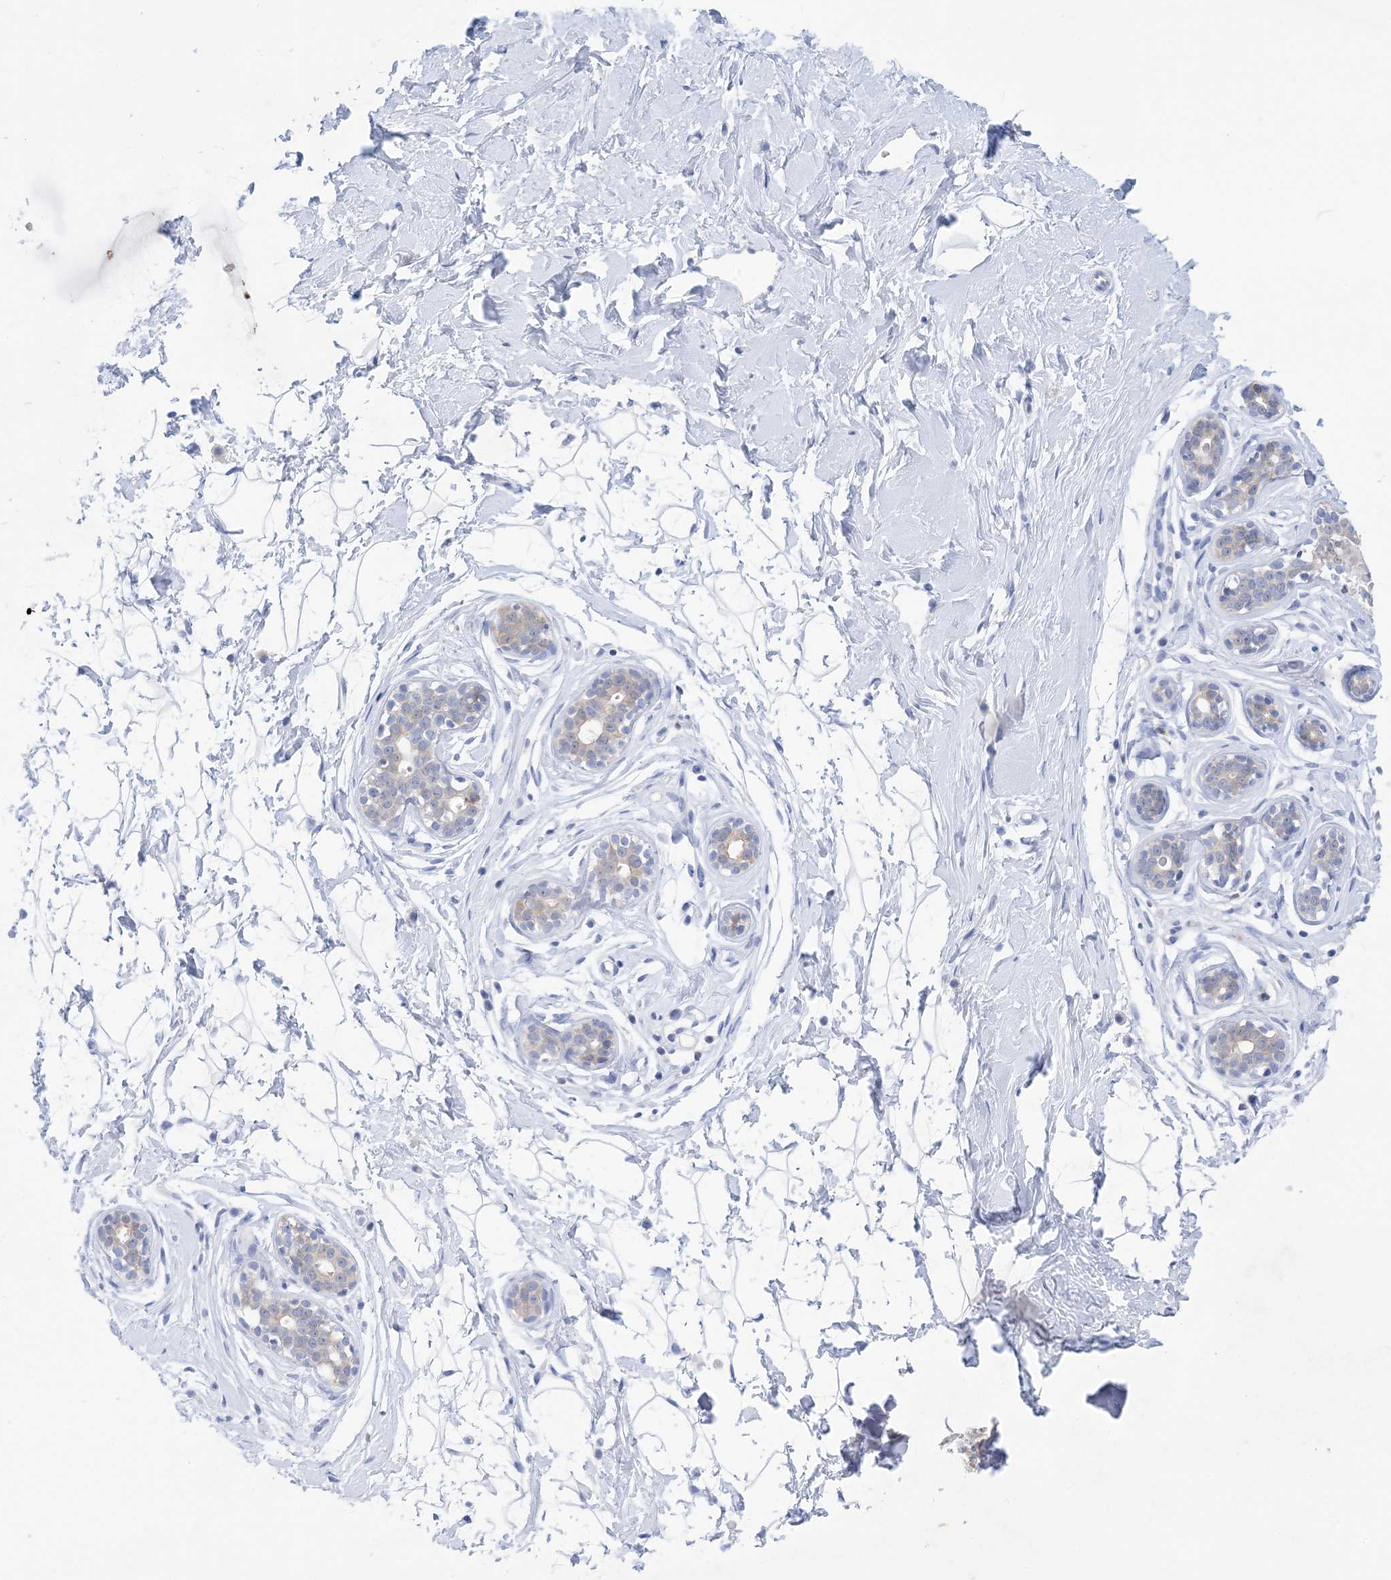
{"staining": {"intensity": "negative", "quantity": "none", "location": "none"}, "tissue": "breast", "cell_type": "Adipocytes", "image_type": "normal", "snomed": [{"axis": "morphology", "description": "Normal tissue, NOS"}, {"axis": "morphology", "description": "Adenoma, NOS"}, {"axis": "topography", "description": "Breast"}], "caption": "Immunohistochemistry micrograph of unremarkable breast: human breast stained with DAB displays no significant protein staining in adipocytes.", "gene": "SH3YL1", "patient": {"sex": "female", "age": 23}}